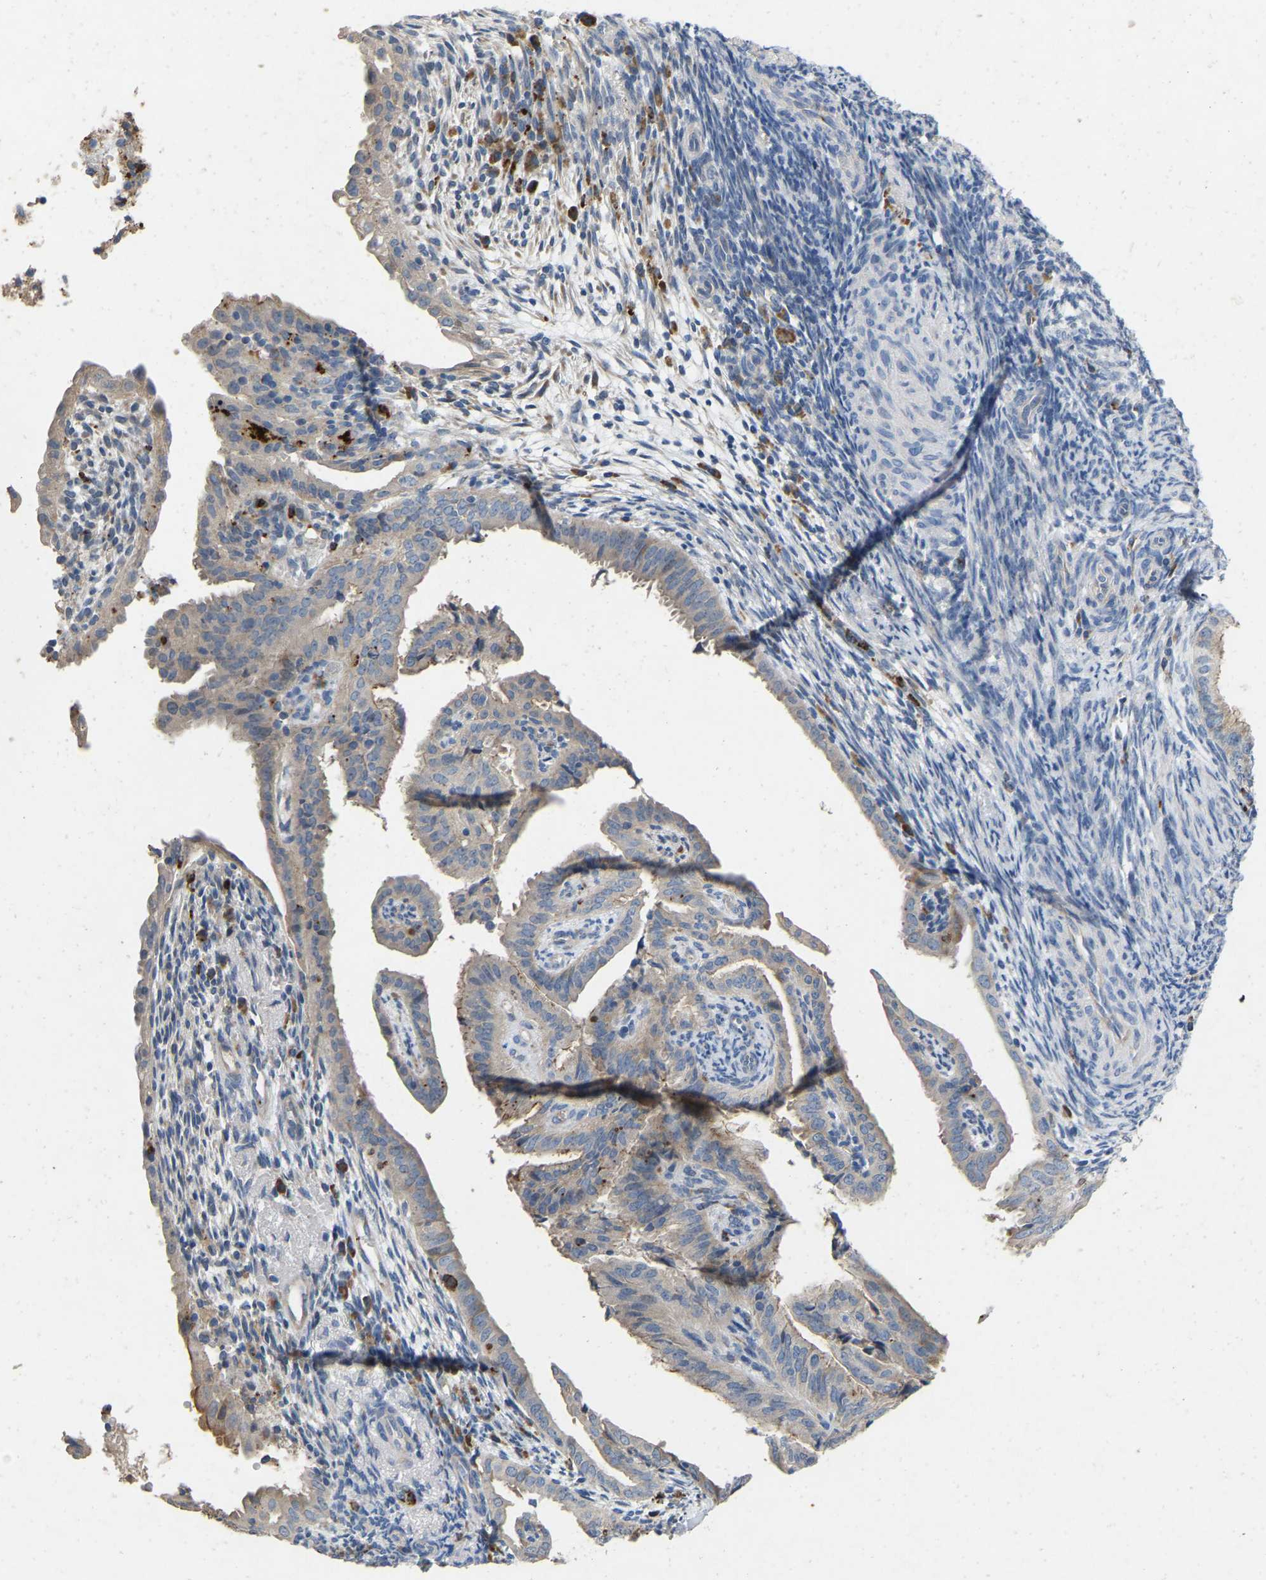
{"staining": {"intensity": "negative", "quantity": "none", "location": "none"}, "tissue": "endometrial cancer", "cell_type": "Tumor cells", "image_type": "cancer", "snomed": [{"axis": "morphology", "description": "Adenocarcinoma, NOS"}, {"axis": "topography", "description": "Endometrium"}], "caption": "Endometrial adenocarcinoma stained for a protein using IHC exhibits no staining tumor cells.", "gene": "RHEB", "patient": {"sex": "female", "age": 58}}